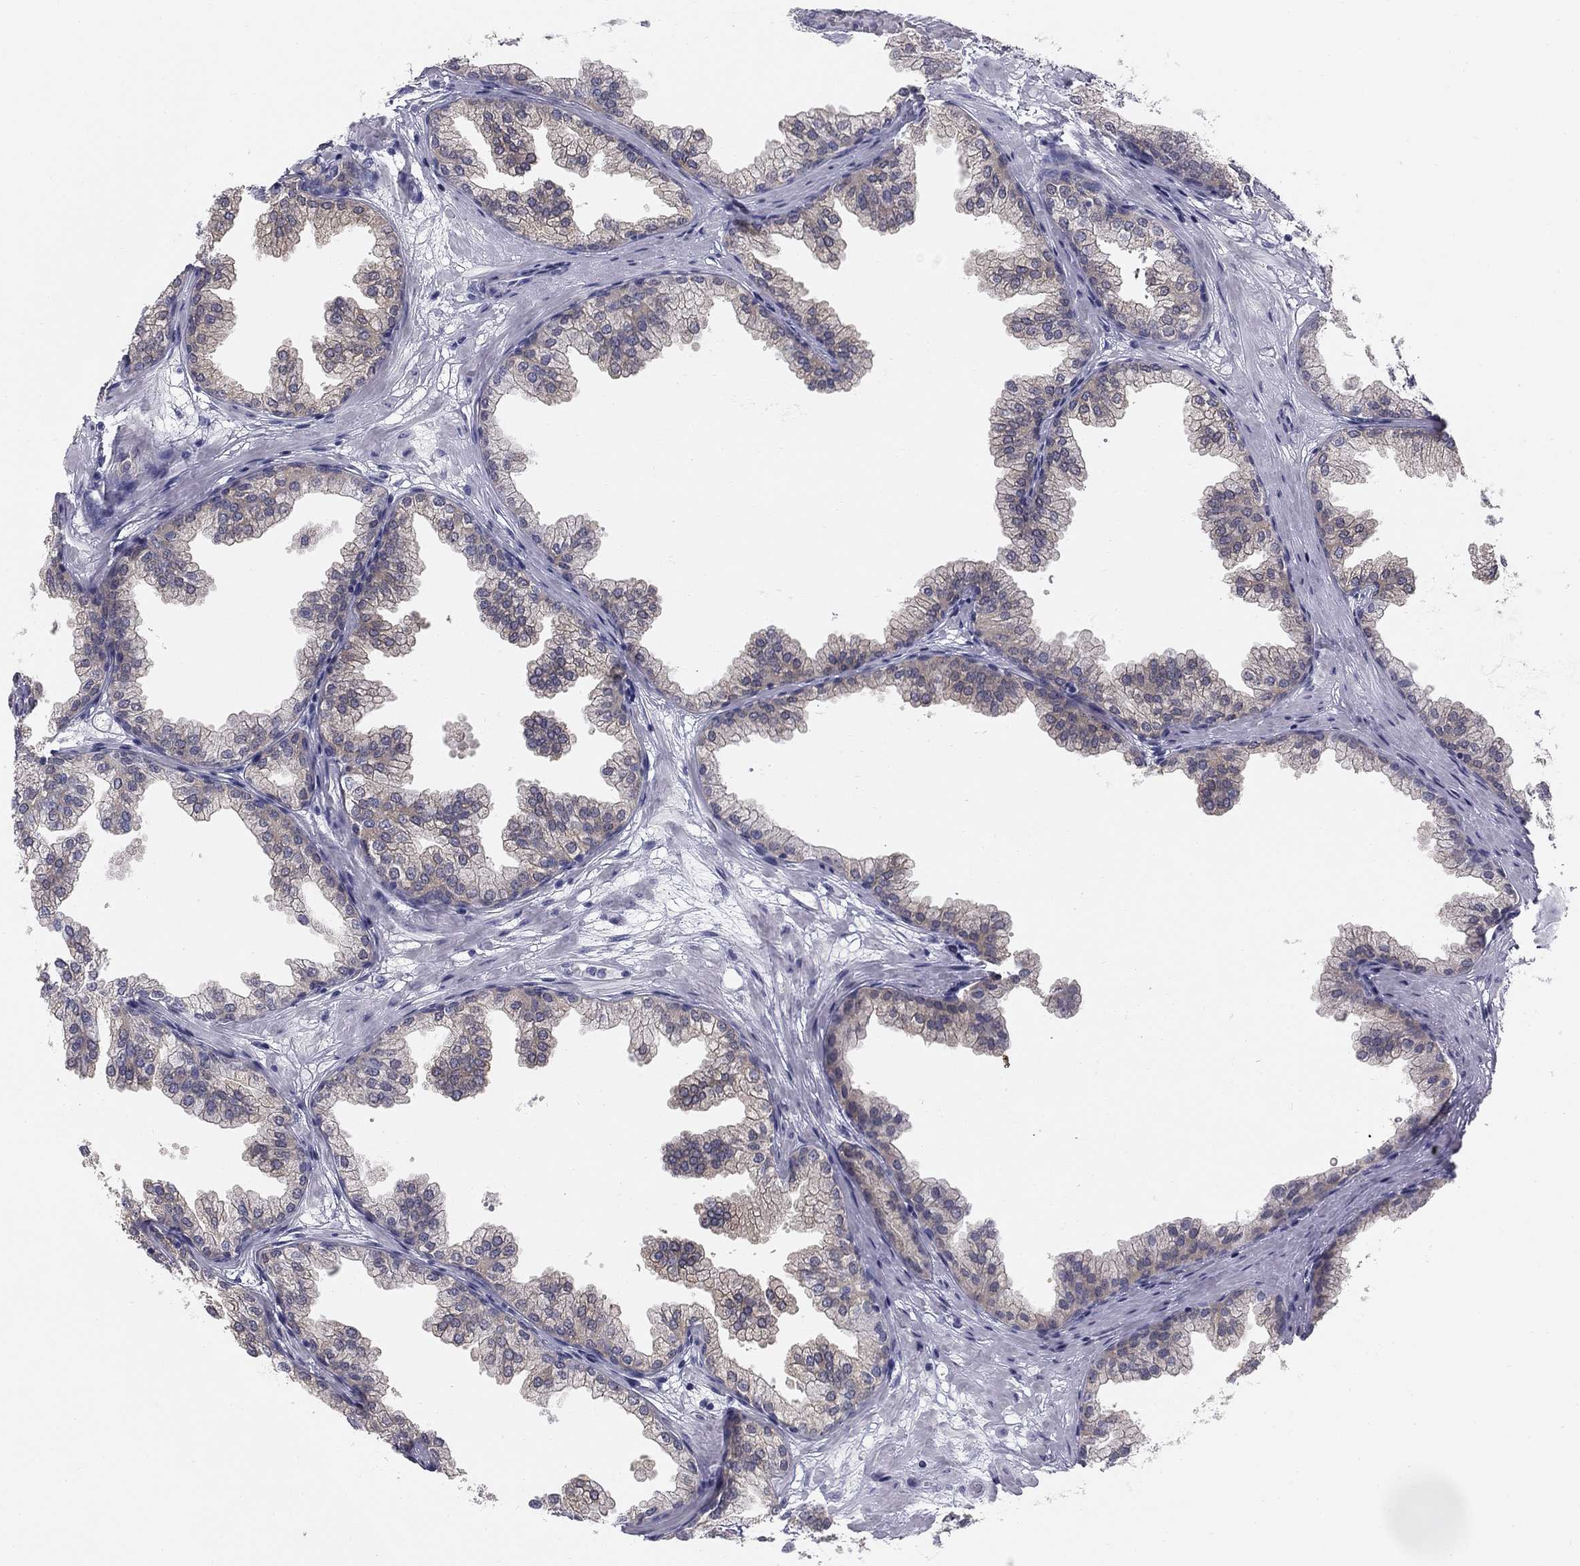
{"staining": {"intensity": "moderate", "quantity": "25%-75%", "location": "cytoplasmic/membranous"}, "tissue": "prostate", "cell_type": "Glandular cells", "image_type": "normal", "snomed": [{"axis": "morphology", "description": "Normal tissue, NOS"}, {"axis": "topography", "description": "Prostate"}], "caption": "Brown immunohistochemical staining in benign prostate exhibits moderate cytoplasmic/membranous positivity in approximately 25%-75% of glandular cells.", "gene": "SULT2B1", "patient": {"sex": "male", "age": 37}}